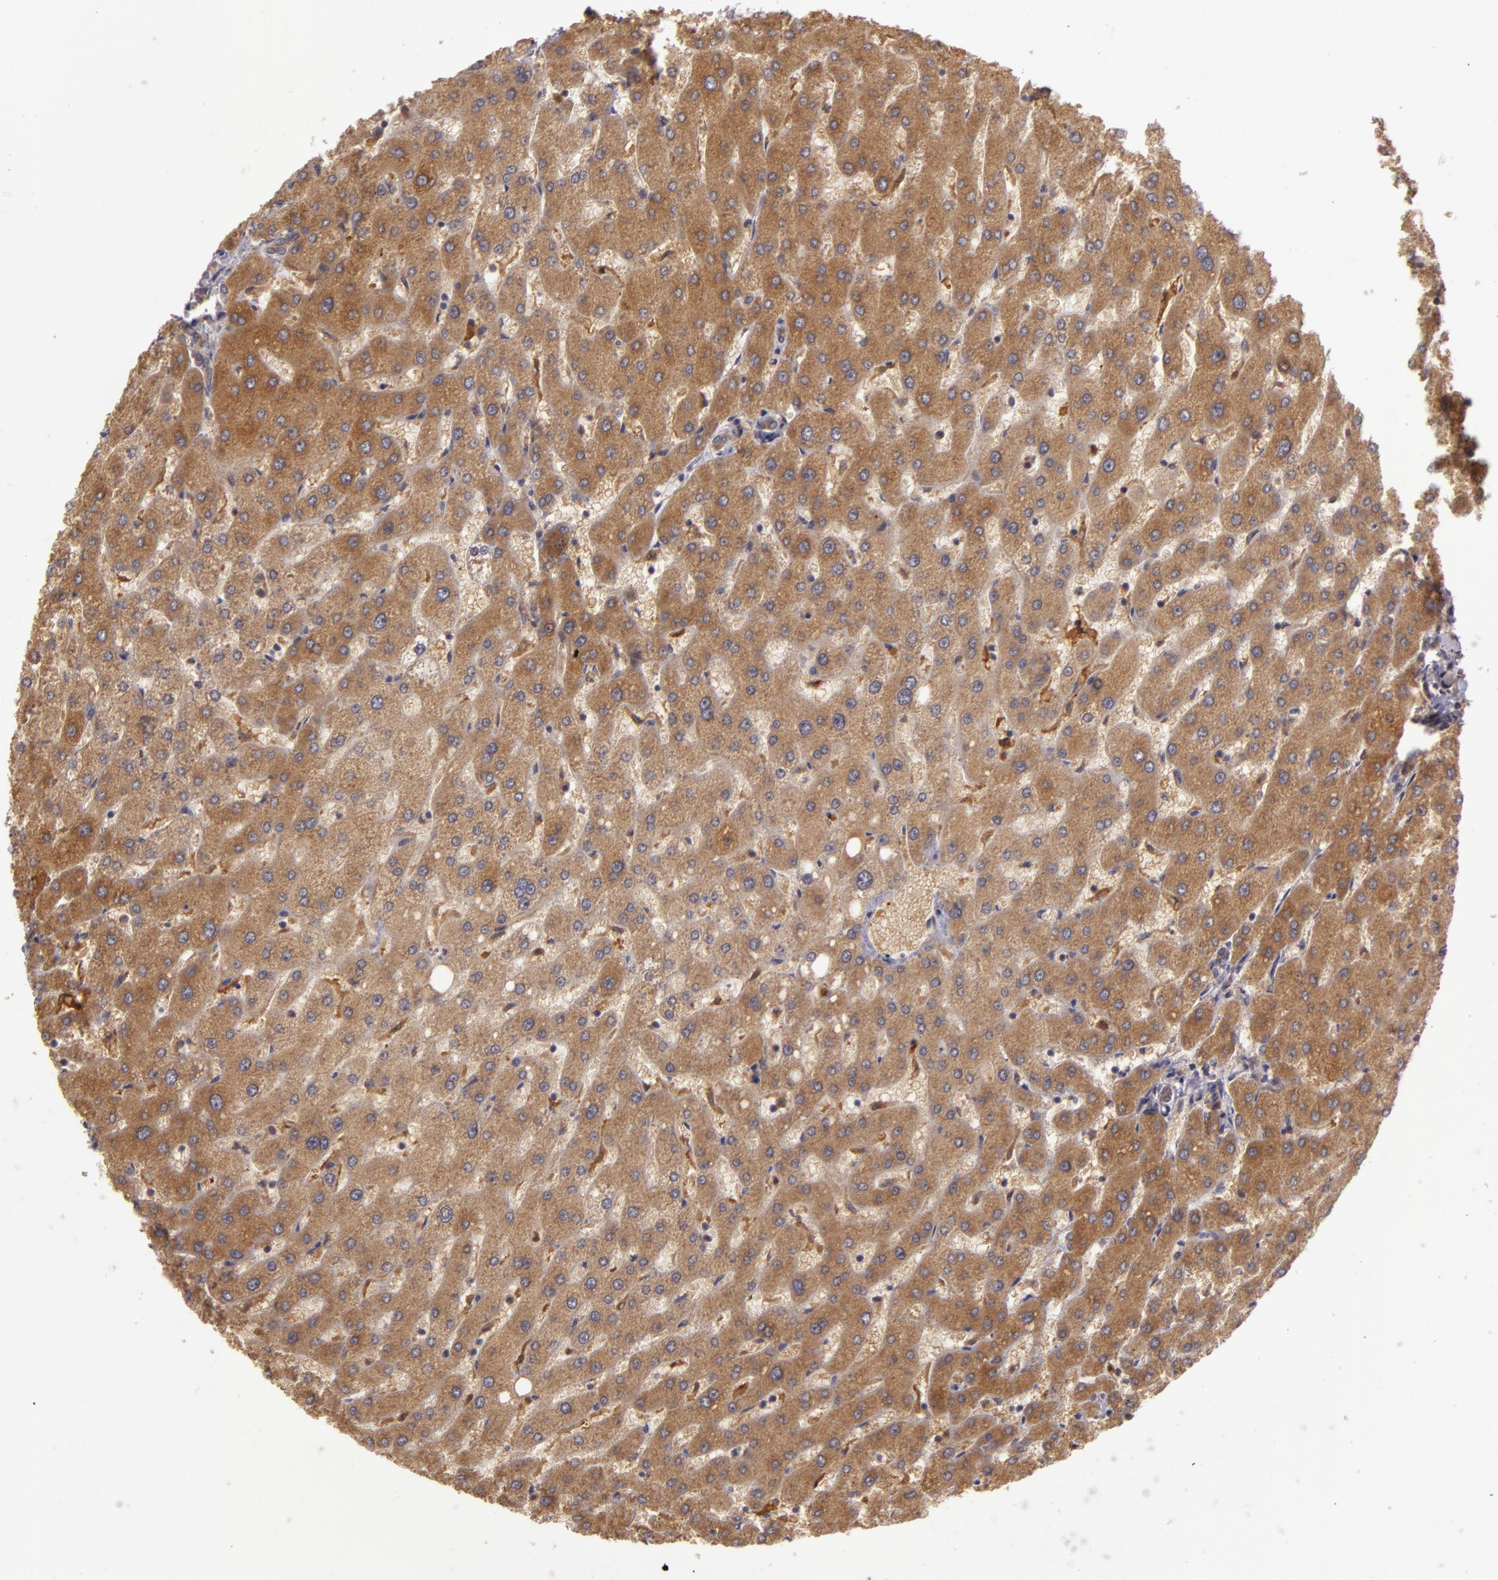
{"staining": {"intensity": "negative", "quantity": "none", "location": "none"}, "tissue": "liver", "cell_type": "Cholangiocytes", "image_type": "normal", "snomed": [{"axis": "morphology", "description": "Normal tissue, NOS"}, {"axis": "topography", "description": "Liver"}], "caption": "High power microscopy image of an immunohistochemistry (IHC) histopathology image of normal liver, revealing no significant positivity in cholangiocytes. The staining is performed using DAB brown chromogen with nuclei counter-stained in using hematoxylin.", "gene": "PPP1R3F", "patient": {"sex": "male", "age": 67}}